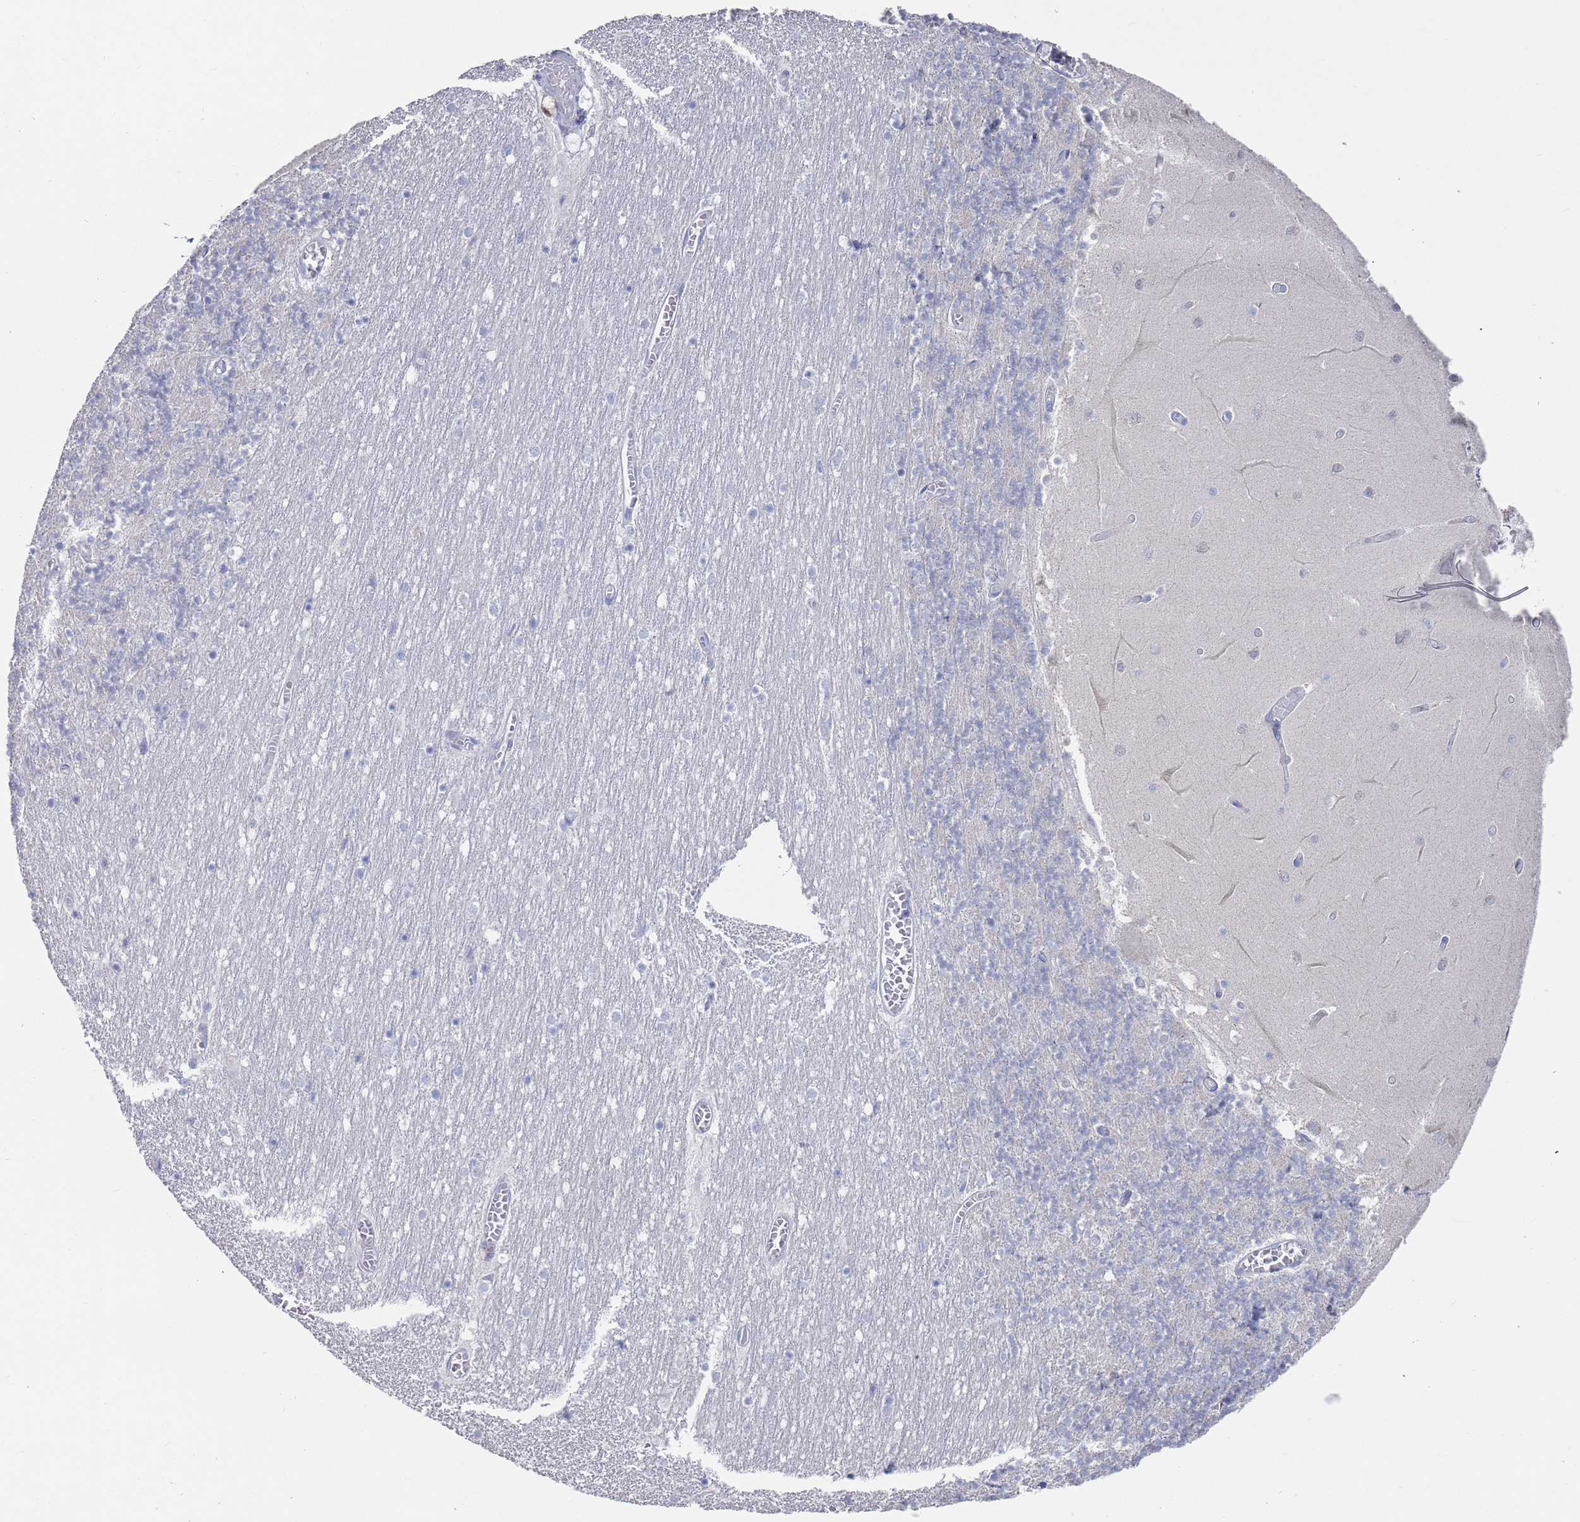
{"staining": {"intensity": "negative", "quantity": "none", "location": "none"}, "tissue": "cerebellum", "cell_type": "Cells in granular layer", "image_type": "normal", "snomed": [{"axis": "morphology", "description": "Normal tissue, NOS"}, {"axis": "topography", "description": "Cerebellum"}], "caption": "Immunohistochemistry (IHC) of unremarkable cerebellum exhibits no expression in cells in granular layer. The staining was performed using DAB to visualize the protein expression in brown, while the nuclei were stained in blue with hematoxylin (Magnification: 20x).", "gene": "MAT1A", "patient": {"sex": "female", "age": 28}}